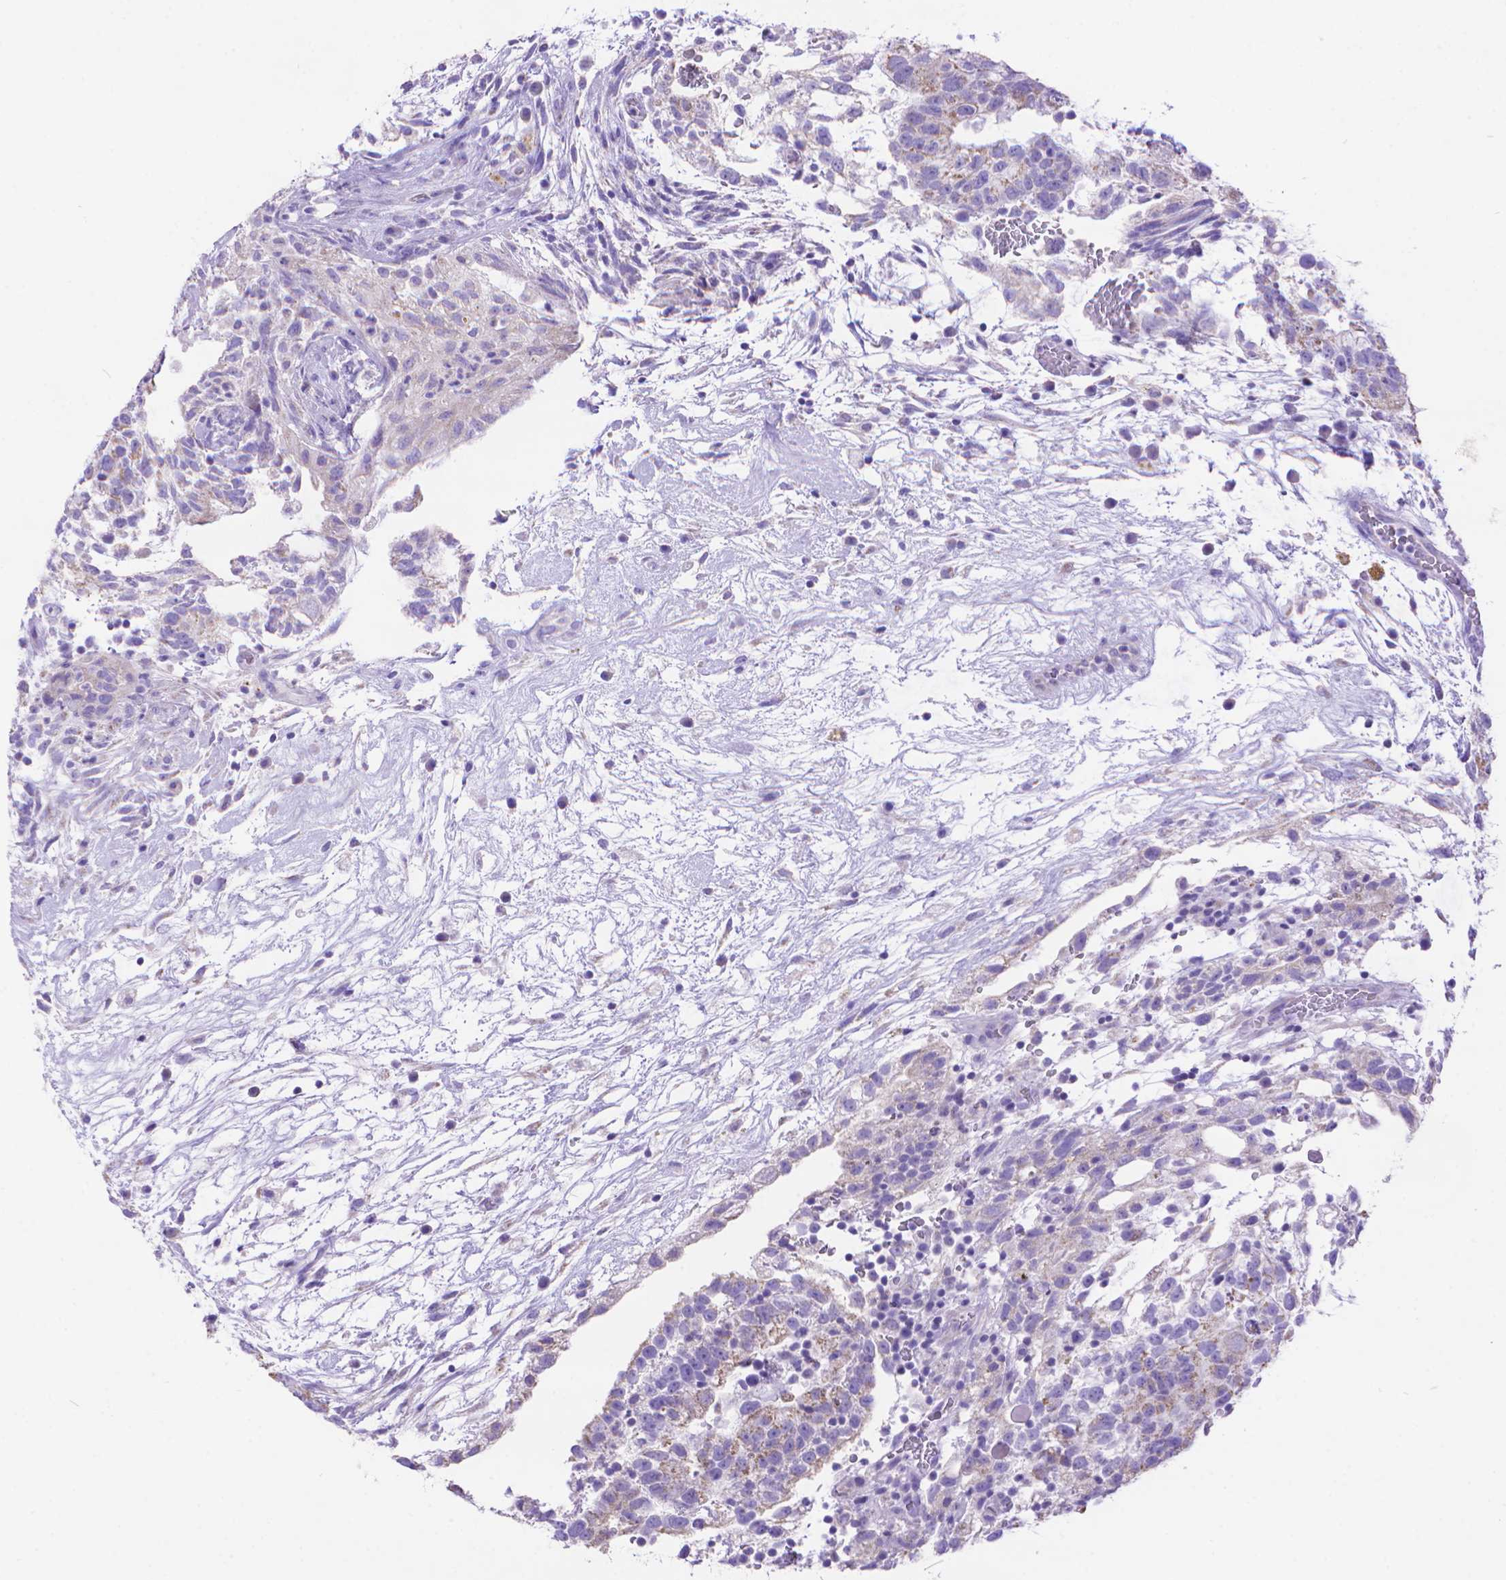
{"staining": {"intensity": "negative", "quantity": "none", "location": "none"}, "tissue": "testis cancer", "cell_type": "Tumor cells", "image_type": "cancer", "snomed": [{"axis": "morphology", "description": "Normal tissue, NOS"}, {"axis": "morphology", "description": "Carcinoma, Embryonal, NOS"}, {"axis": "topography", "description": "Testis"}], "caption": "This is an immunohistochemistry (IHC) histopathology image of testis cancer (embryonal carcinoma). There is no positivity in tumor cells.", "gene": "DHRS2", "patient": {"sex": "male", "age": 32}}